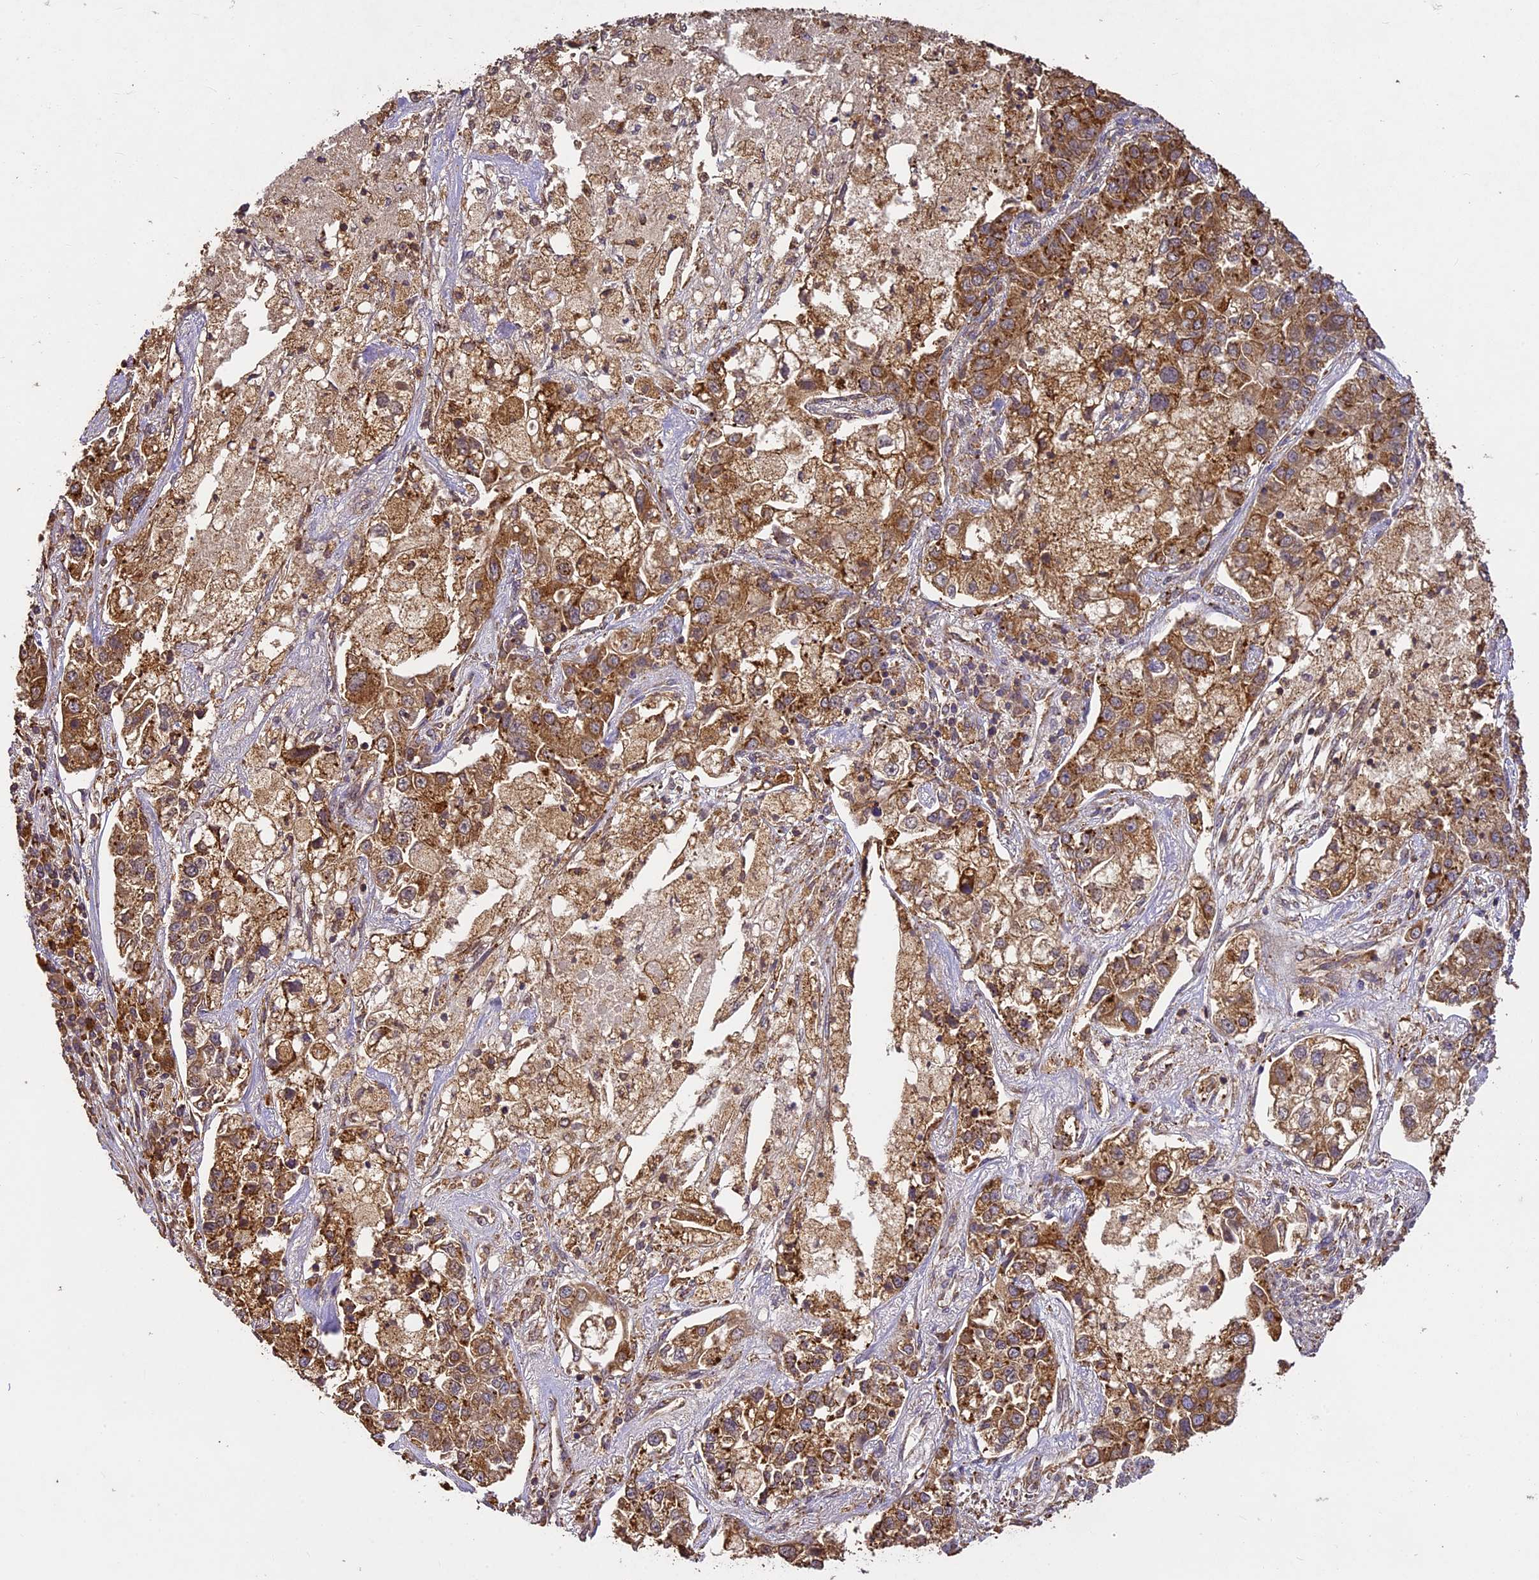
{"staining": {"intensity": "moderate", "quantity": ">75%", "location": "cytoplasmic/membranous"}, "tissue": "lung cancer", "cell_type": "Tumor cells", "image_type": "cancer", "snomed": [{"axis": "morphology", "description": "Adenocarcinoma, NOS"}, {"axis": "topography", "description": "Lung"}], "caption": "An image of human adenocarcinoma (lung) stained for a protein demonstrates moderate cytoplasmic/membranous brown staining in tumor cells.", "gene": "BRAP", "patient": {"sex": "male", "age": 49}}